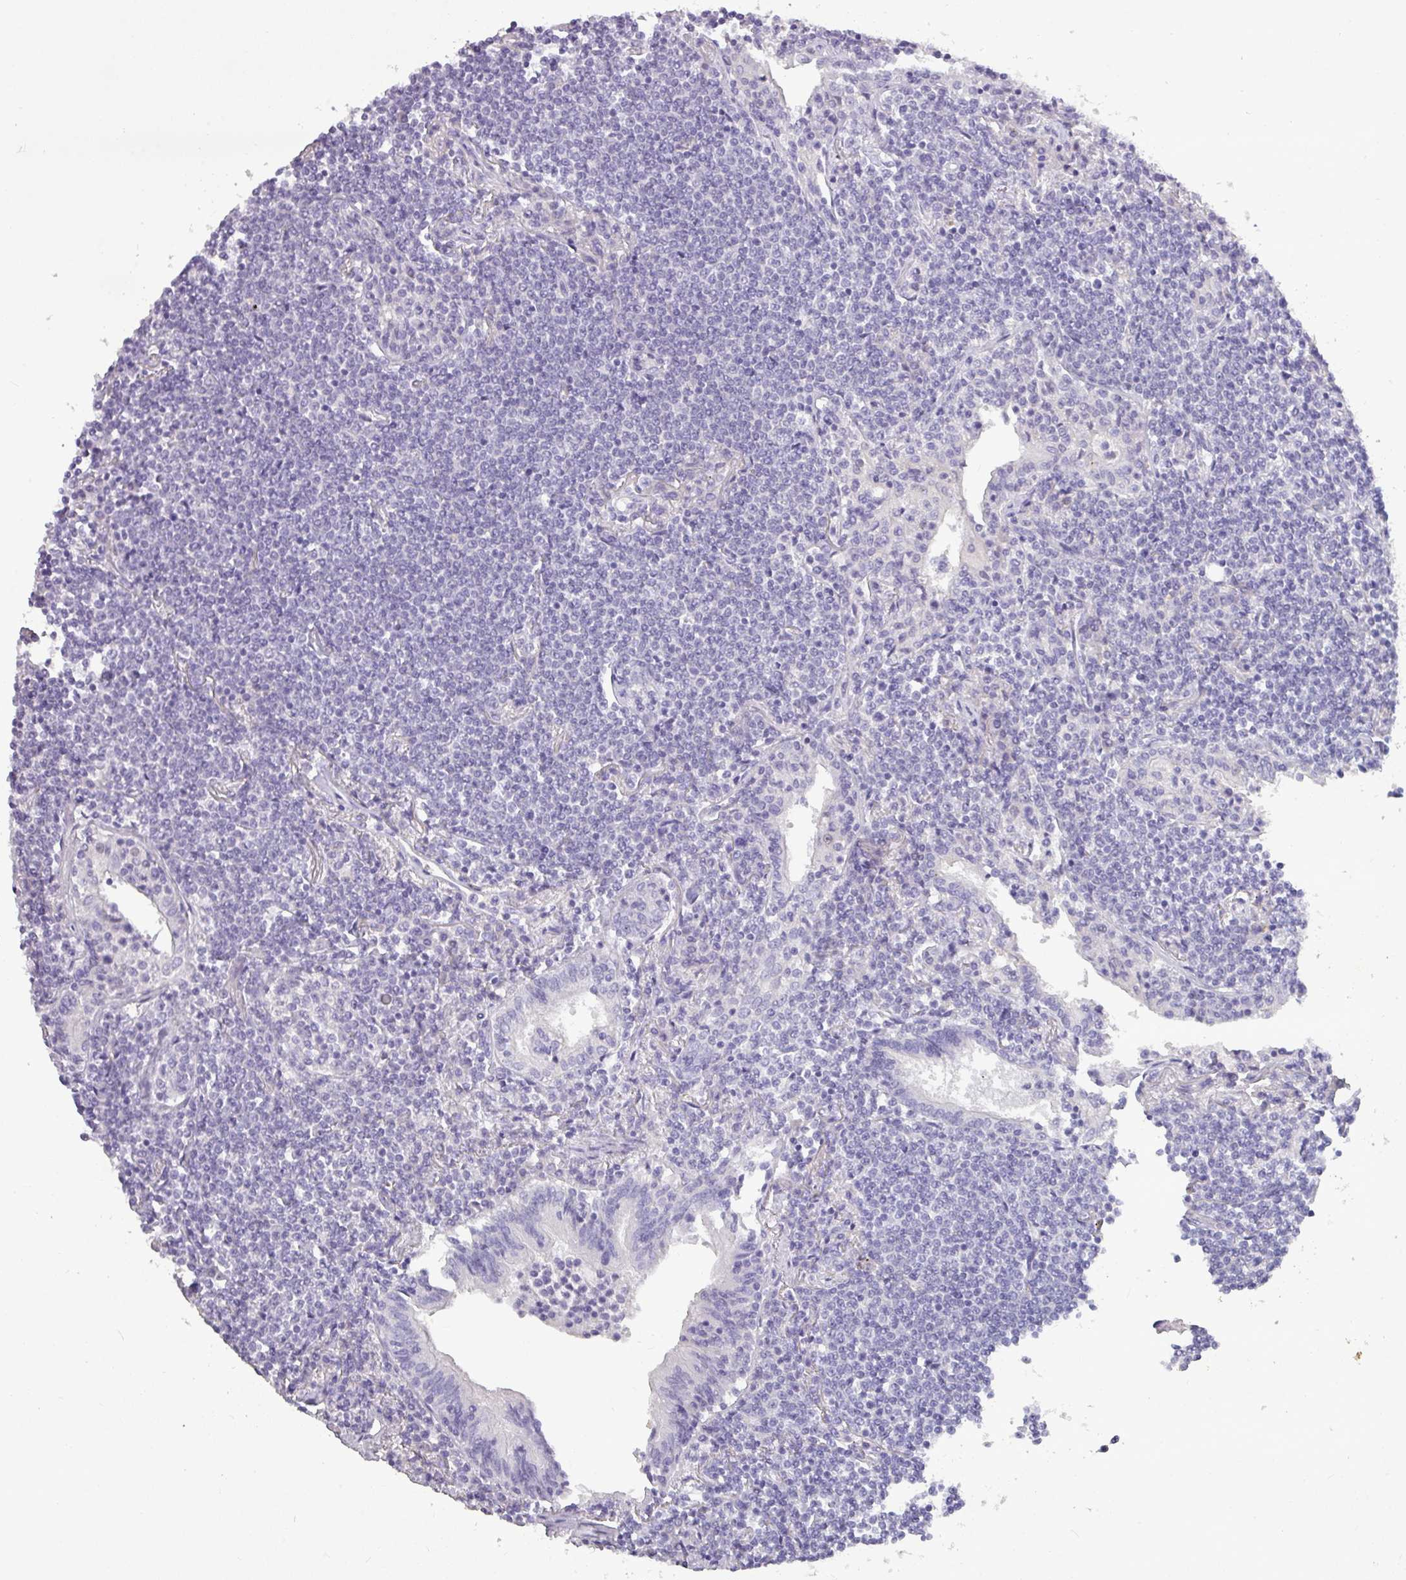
{"staining": {"intensity": "negative", "quantity": "none", "location": "none"}, "tissue": "lymphoma", "cell_type": "Tumor cells", "image_type": "cancer", "snomed": [{"axis": "morphology", "description": "Malignant lymphoma, non-Hodgkin's type, Low grade"}, {"axis": "topography", "description": "Lung"}], "caption": "Tumor cells show no significant staining in lymphoma.", "gene": "TMEM91", "patient": {"sex": "female", "age": 71}}